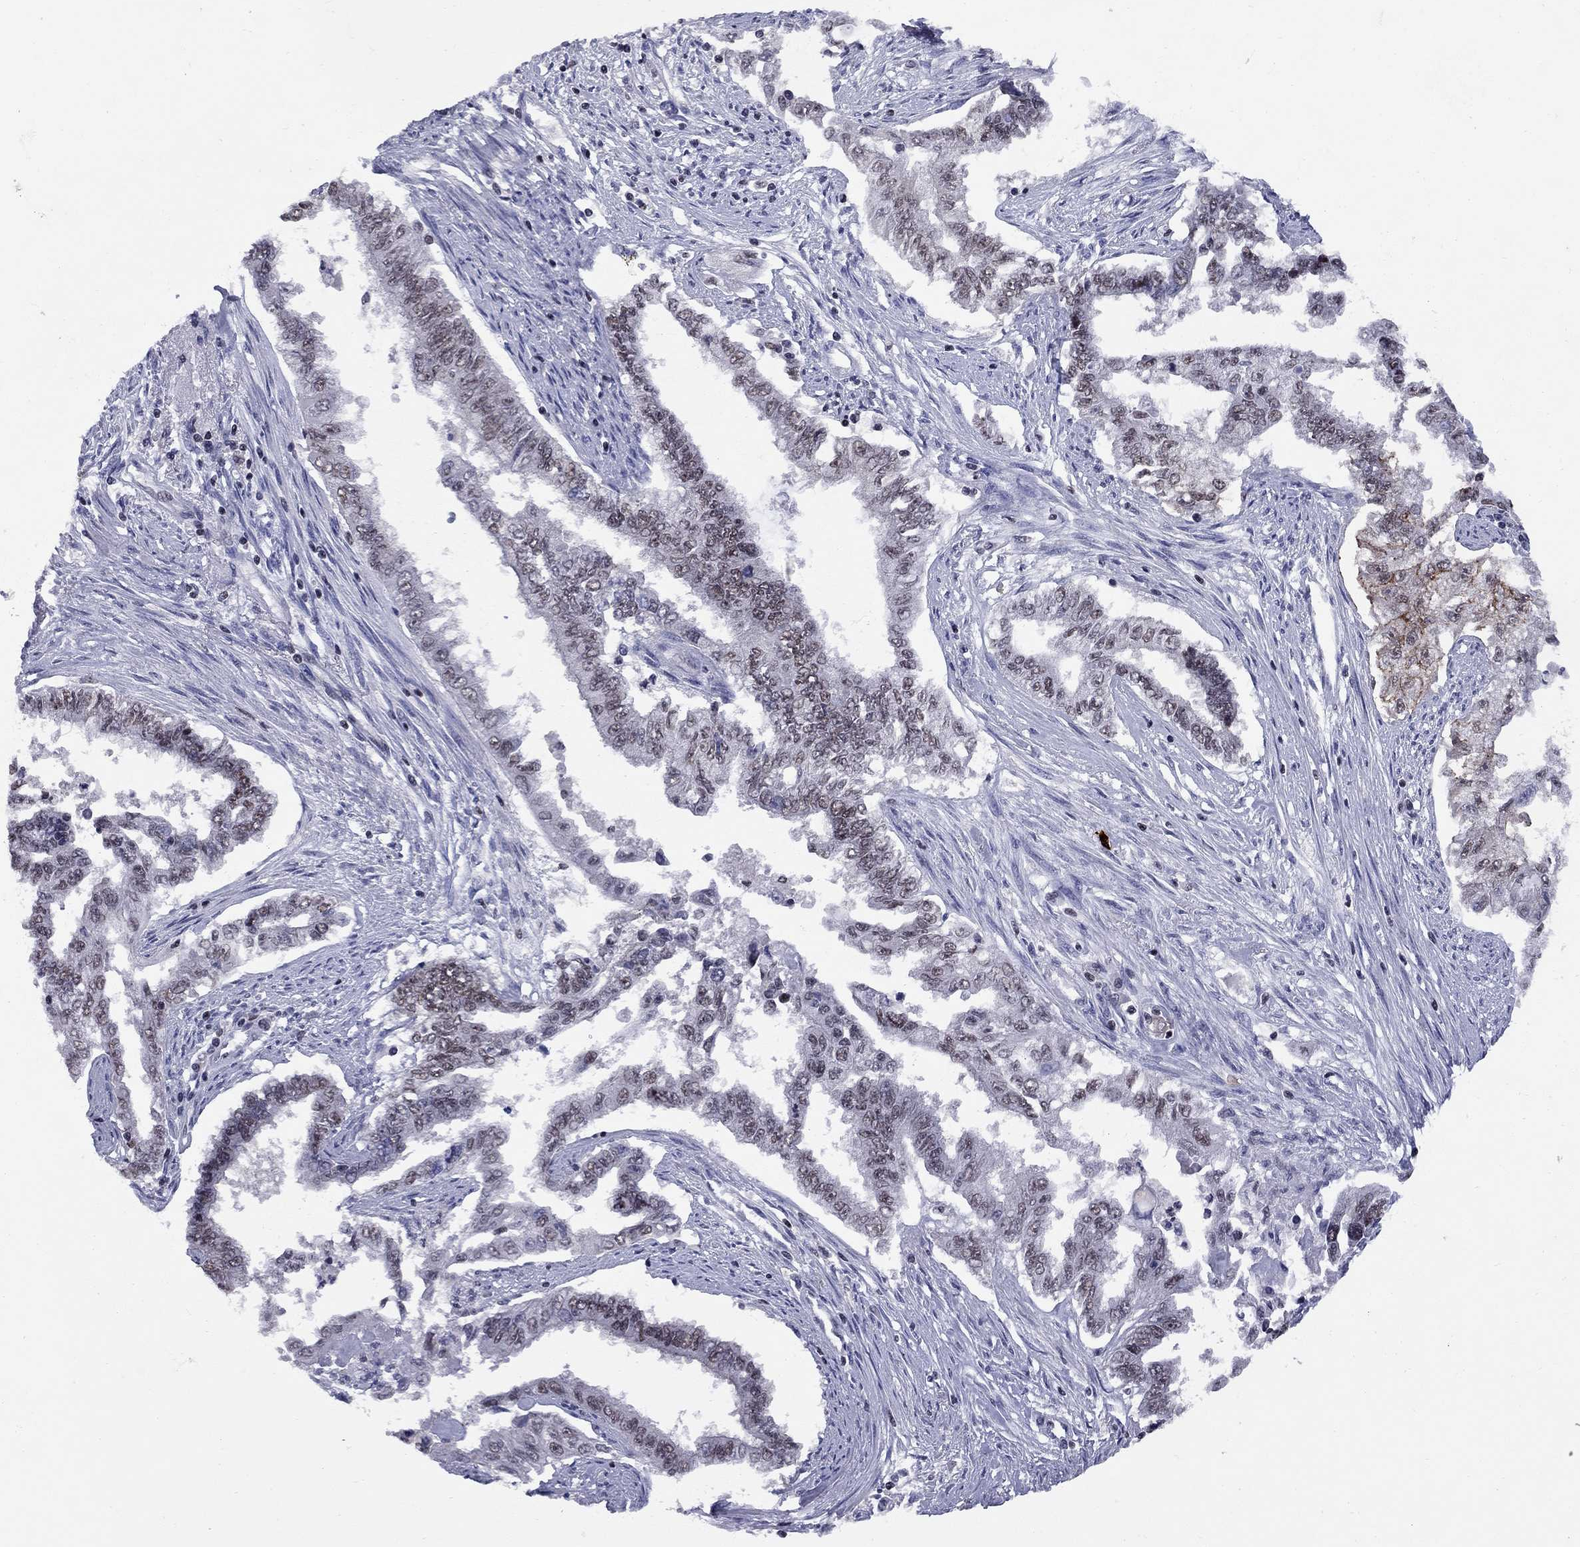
{"staining": {"intensity": "strong", "quantity": "<25%", "location": "cytoplasmic/membranous"}, "tissue": "endometrial cancer", "cell_type": "Tumor cells", "image_type": "cancer", "snomed": [{"axis": "morphology", "description": "Adenocarcinoma, NOS"}, {"axis": "topography", "description": "Uterus"}], "caption": "Endometrial cancer was stained to show a protein in brown. There is medium levels of strong cytoplasmic/membranous expression in approximately <25% of tumor cells.", "gene": "TAF9", "patient": {"sex": "female", "age": 59}}